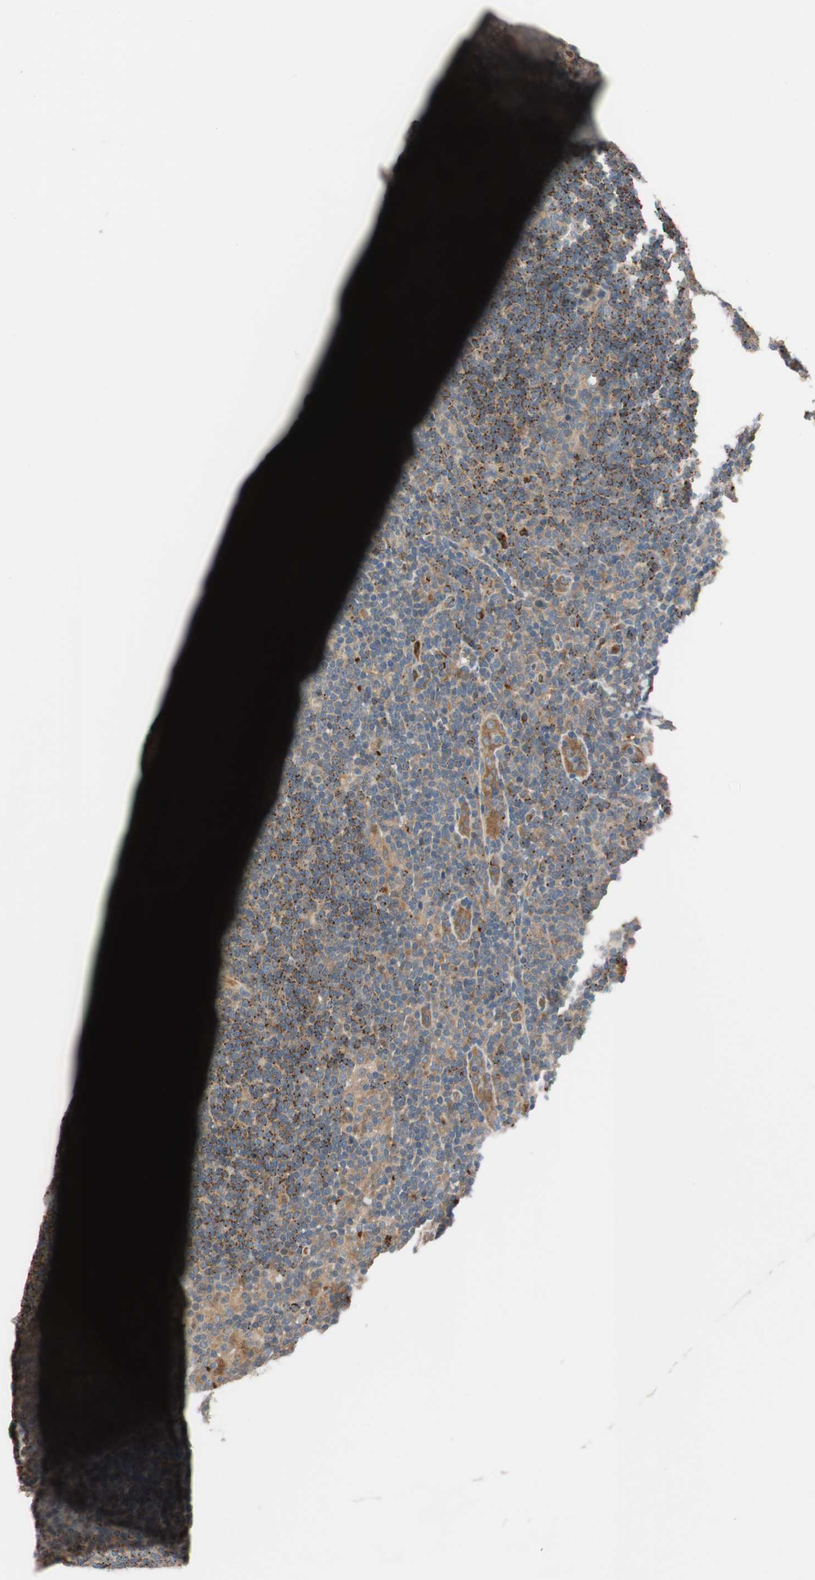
{"staining": {"intensity": "weak", "quantity": ">75%", "location": "cytoplasmic/membranous"}, "tissue": "lymphoma", "cell_type": "Tumor cells", "image_type": "cancer", "snomed": [{"axis": "morphology", "description": "Hodgkin's disease, NOS"}, {"axis": "topography", "description": "Lymph node"}], "caption": "Human lymphoma stained for a protein (brown) displays weak cytoplasmic/membranous positive staining in approximately >75% of tumor cells.", "gene": "PIK3R3", "patient": {"sex": "female", "age": 57}}